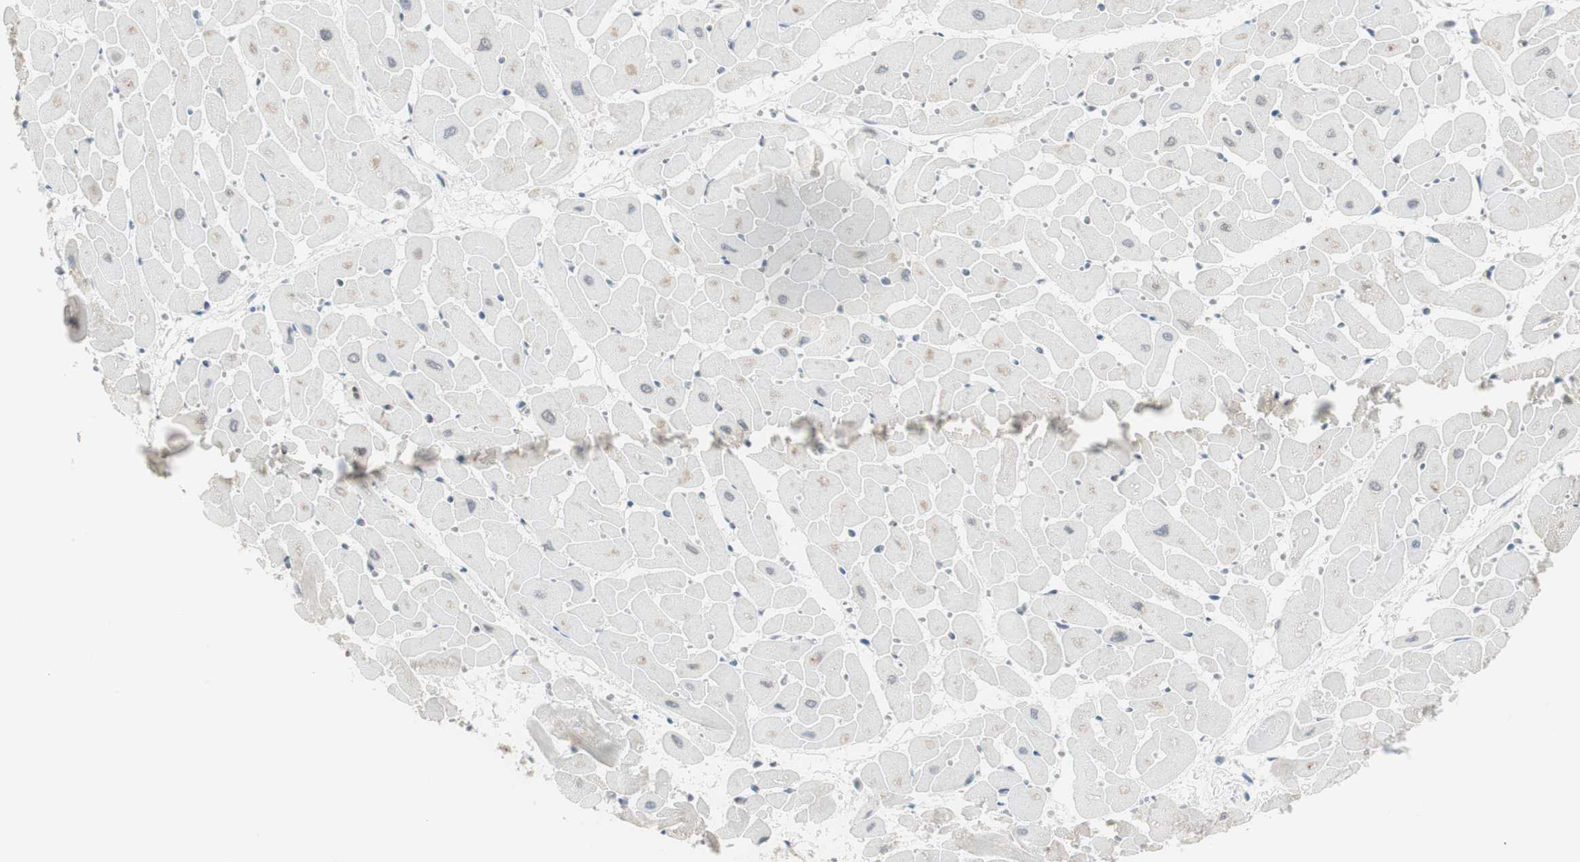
{"staining": {"intensity": "moderate", "quantity": "25%-75%", "location": "nuclear"}, "tissue": "heart muscle", "cell_type": "Cardiomyocytes", "image_type": "normal", "snomed": [{"axis": "morphology", "description": "Normal tissue, NOS"}, {"axis": "topography", "description": "Heart"}], "caption": "Immunohistochemistry photomicrograph of benign human heart muscle stained for a protein (brown), which reveals medium levels of moderate nuclear expression in about 25%-75% of cardiomyocytes.", "gene": "LONP2", "patient": {"sex": "female", "age": 19}}